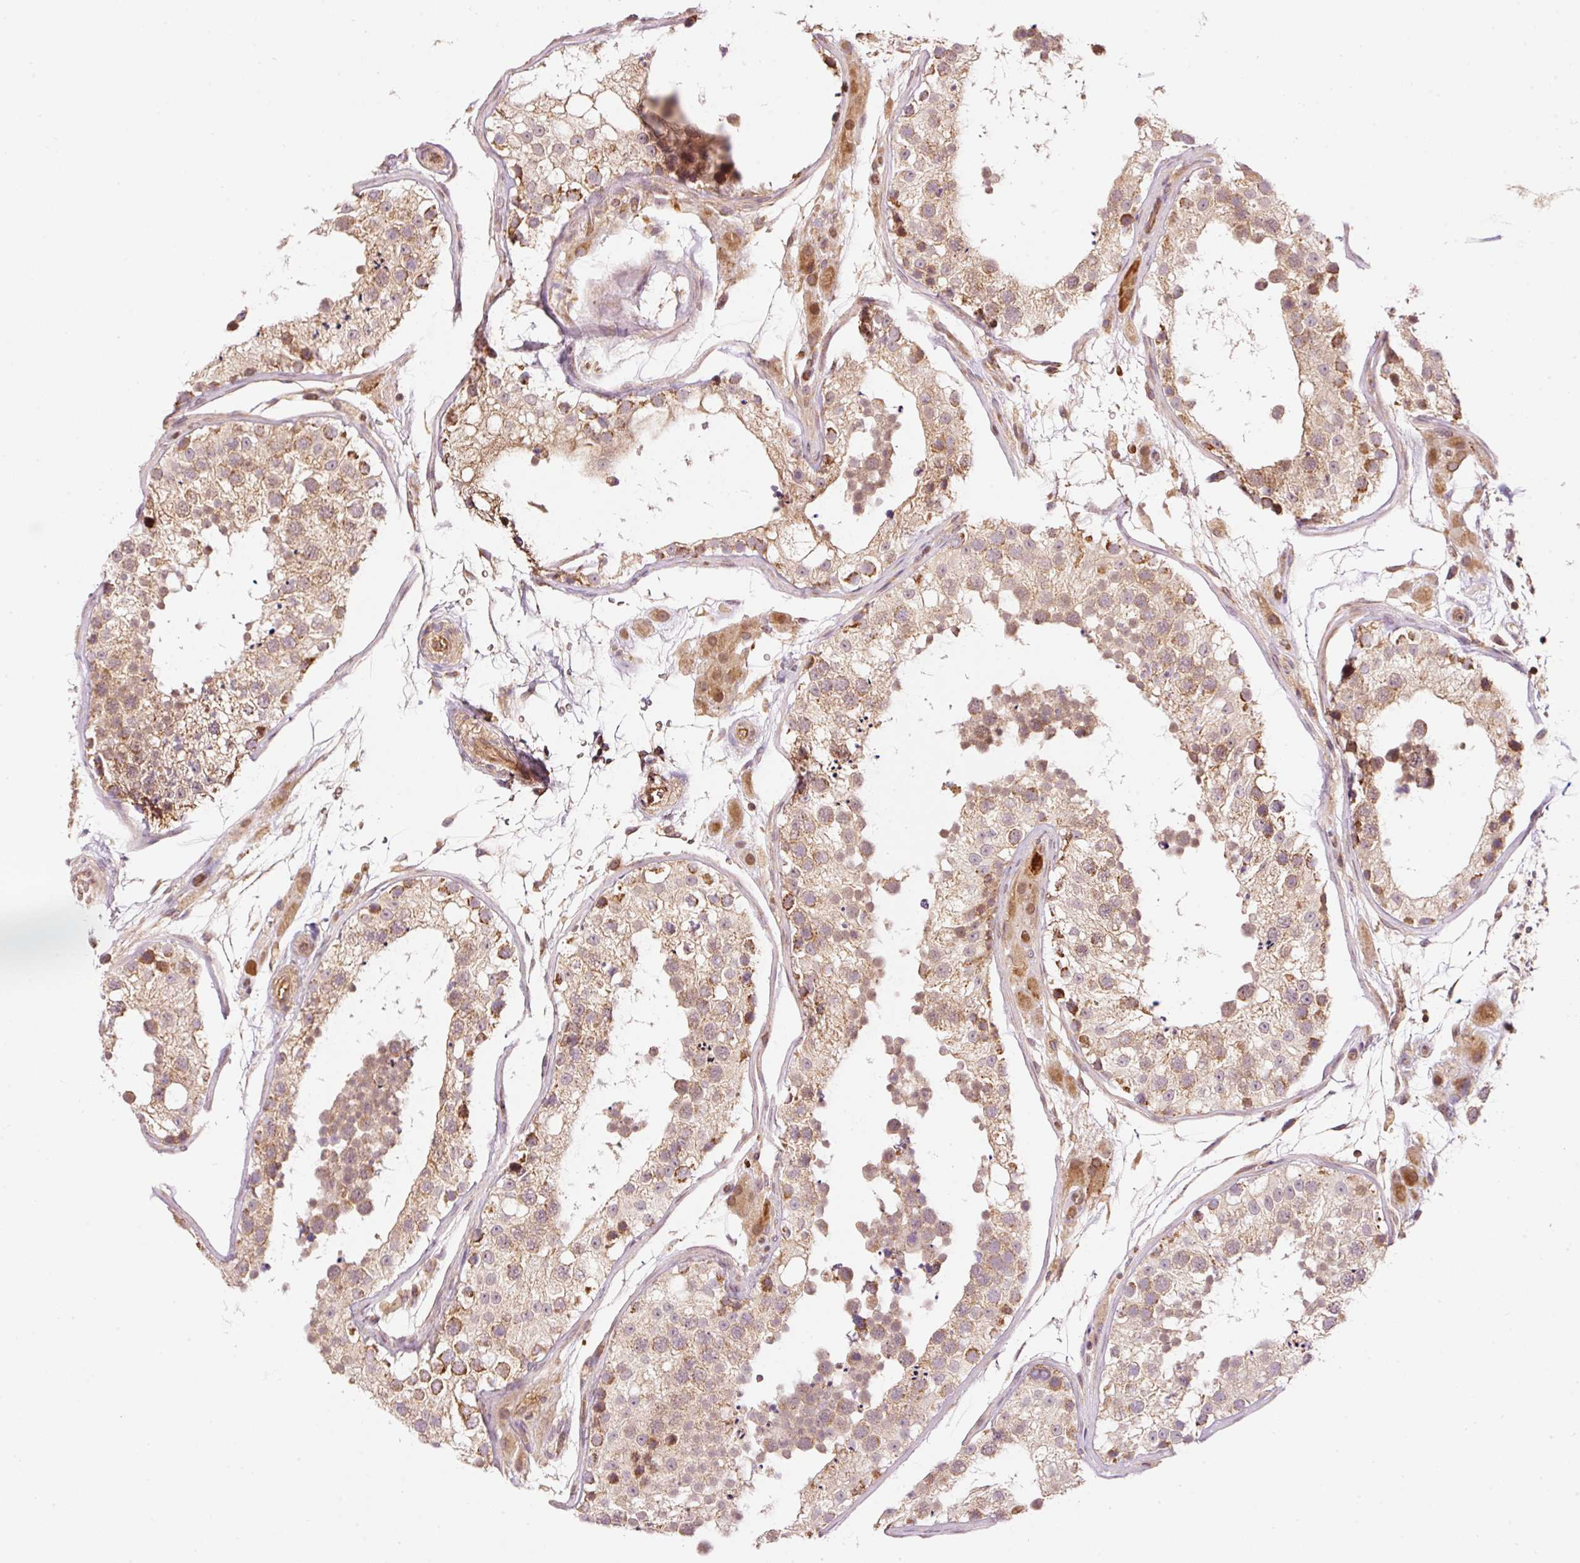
{"staining": {"intensity": "moderate", "quantity": ">75%", "location": "cytoplasmic/membranous"}, "tissue": "testis", "cell_type": "Cells in seminiferous ducts", "image_type": "normal", "snomed": [{"axis": "morphology", "description": "Normal tissue, NOS"}, {"axis": "topography", "description": "Testis"}], "caption": "Protein staining of unremarkable testis reveals moderate cytoplasmic/membranous positivity in about >75% of cells in seminiferous ducts.", "gene": "ADCY4", "patient": {"sex": "male", "age": 26}}